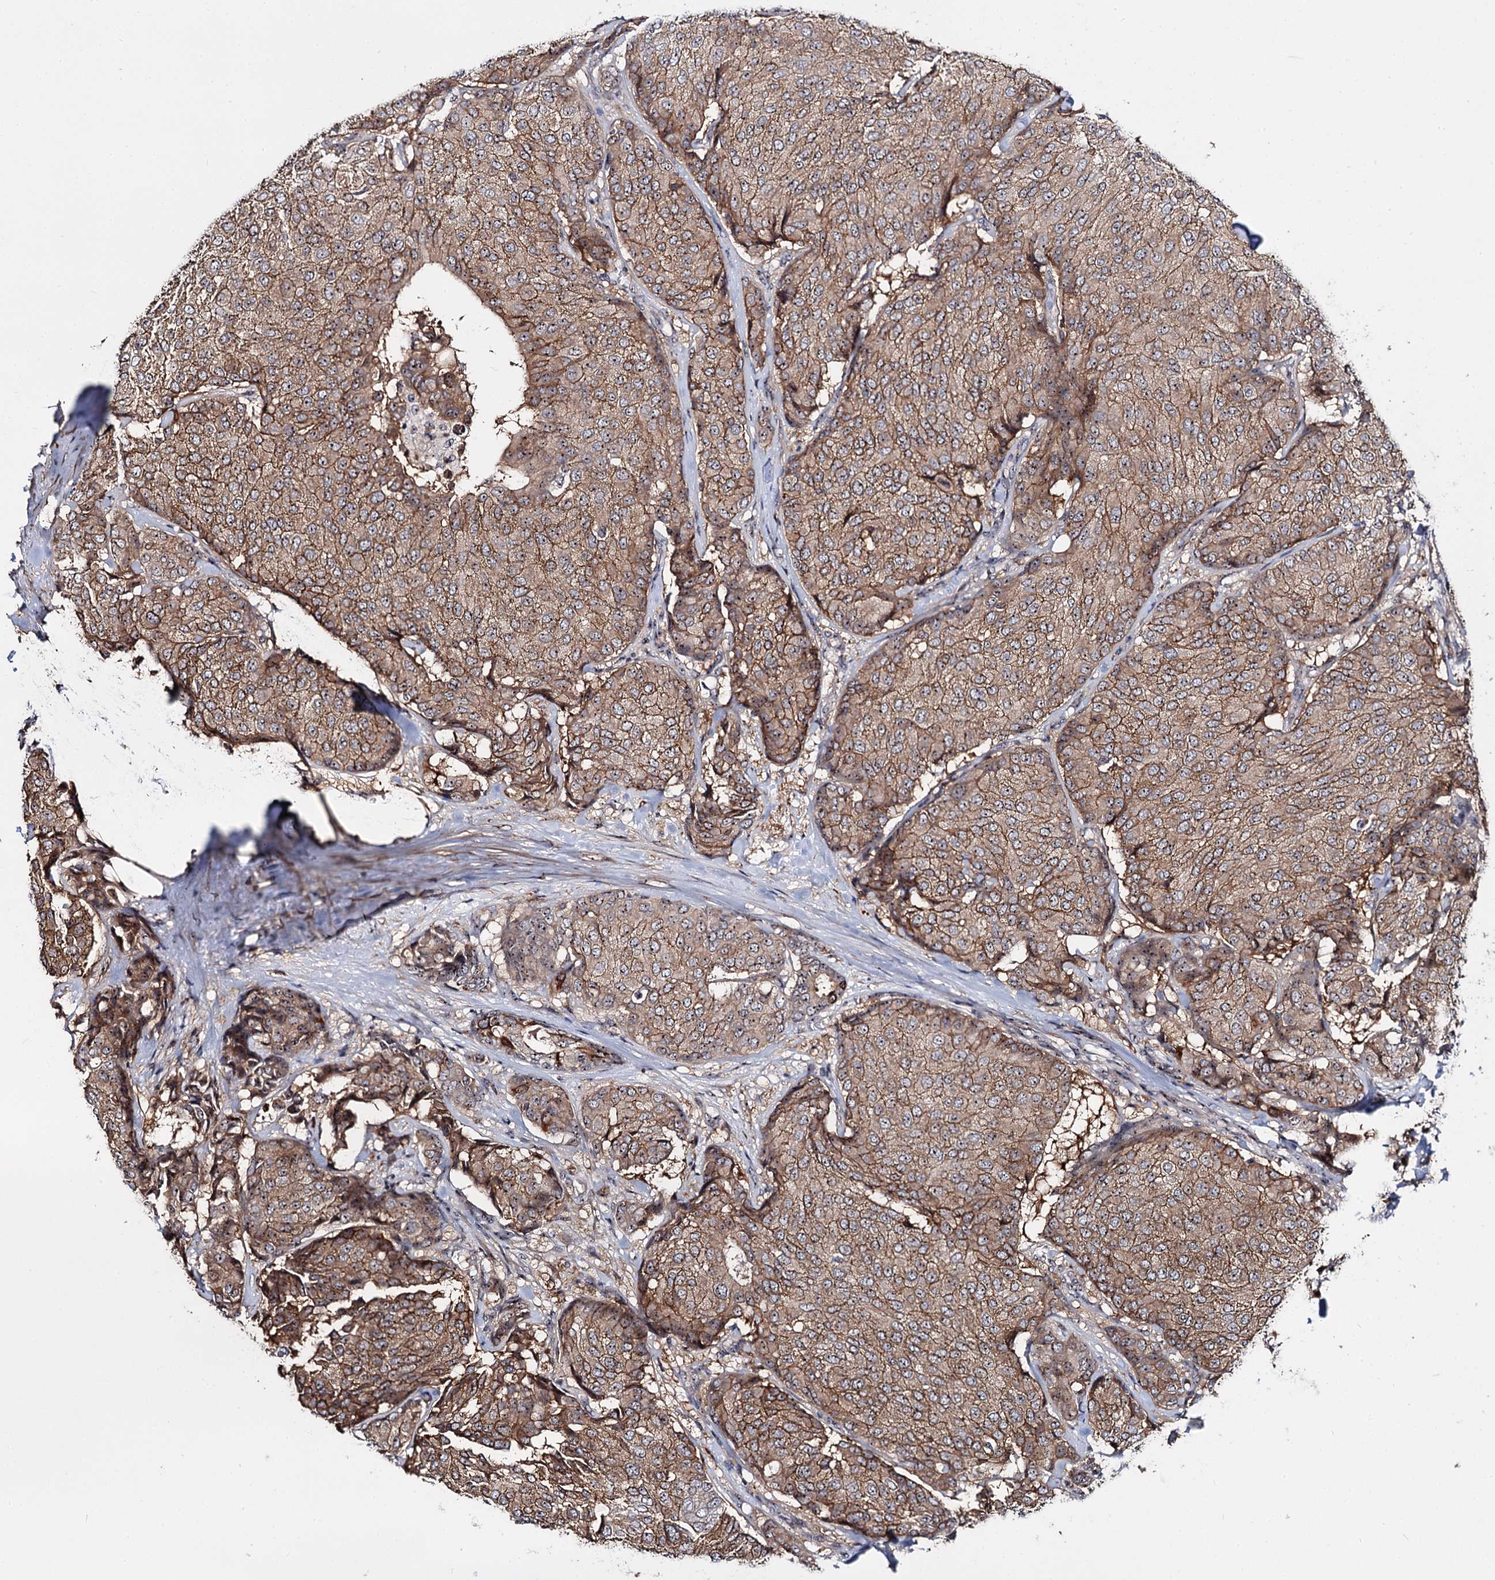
{"staining": {"intensity": "moderate", "quantity": ">75%", "location": "cytoplasmic/membranous"}, "tissue": "breast cancer", "cell_type": "Tumor cells", "image_type": "cancer", "snomed": [{"axis": "morphology", "description": "Duct carcinoma"}, {"axis": "topography", "description": "Breast"}], "caption": "Moderate cytoplasmic/membranous positivity is appreciated in about >75% of tumor cells in intraductal carcinoma (breast).", "gene": "SUPT20H", "patient": {"sex": "female", "age": 75}}